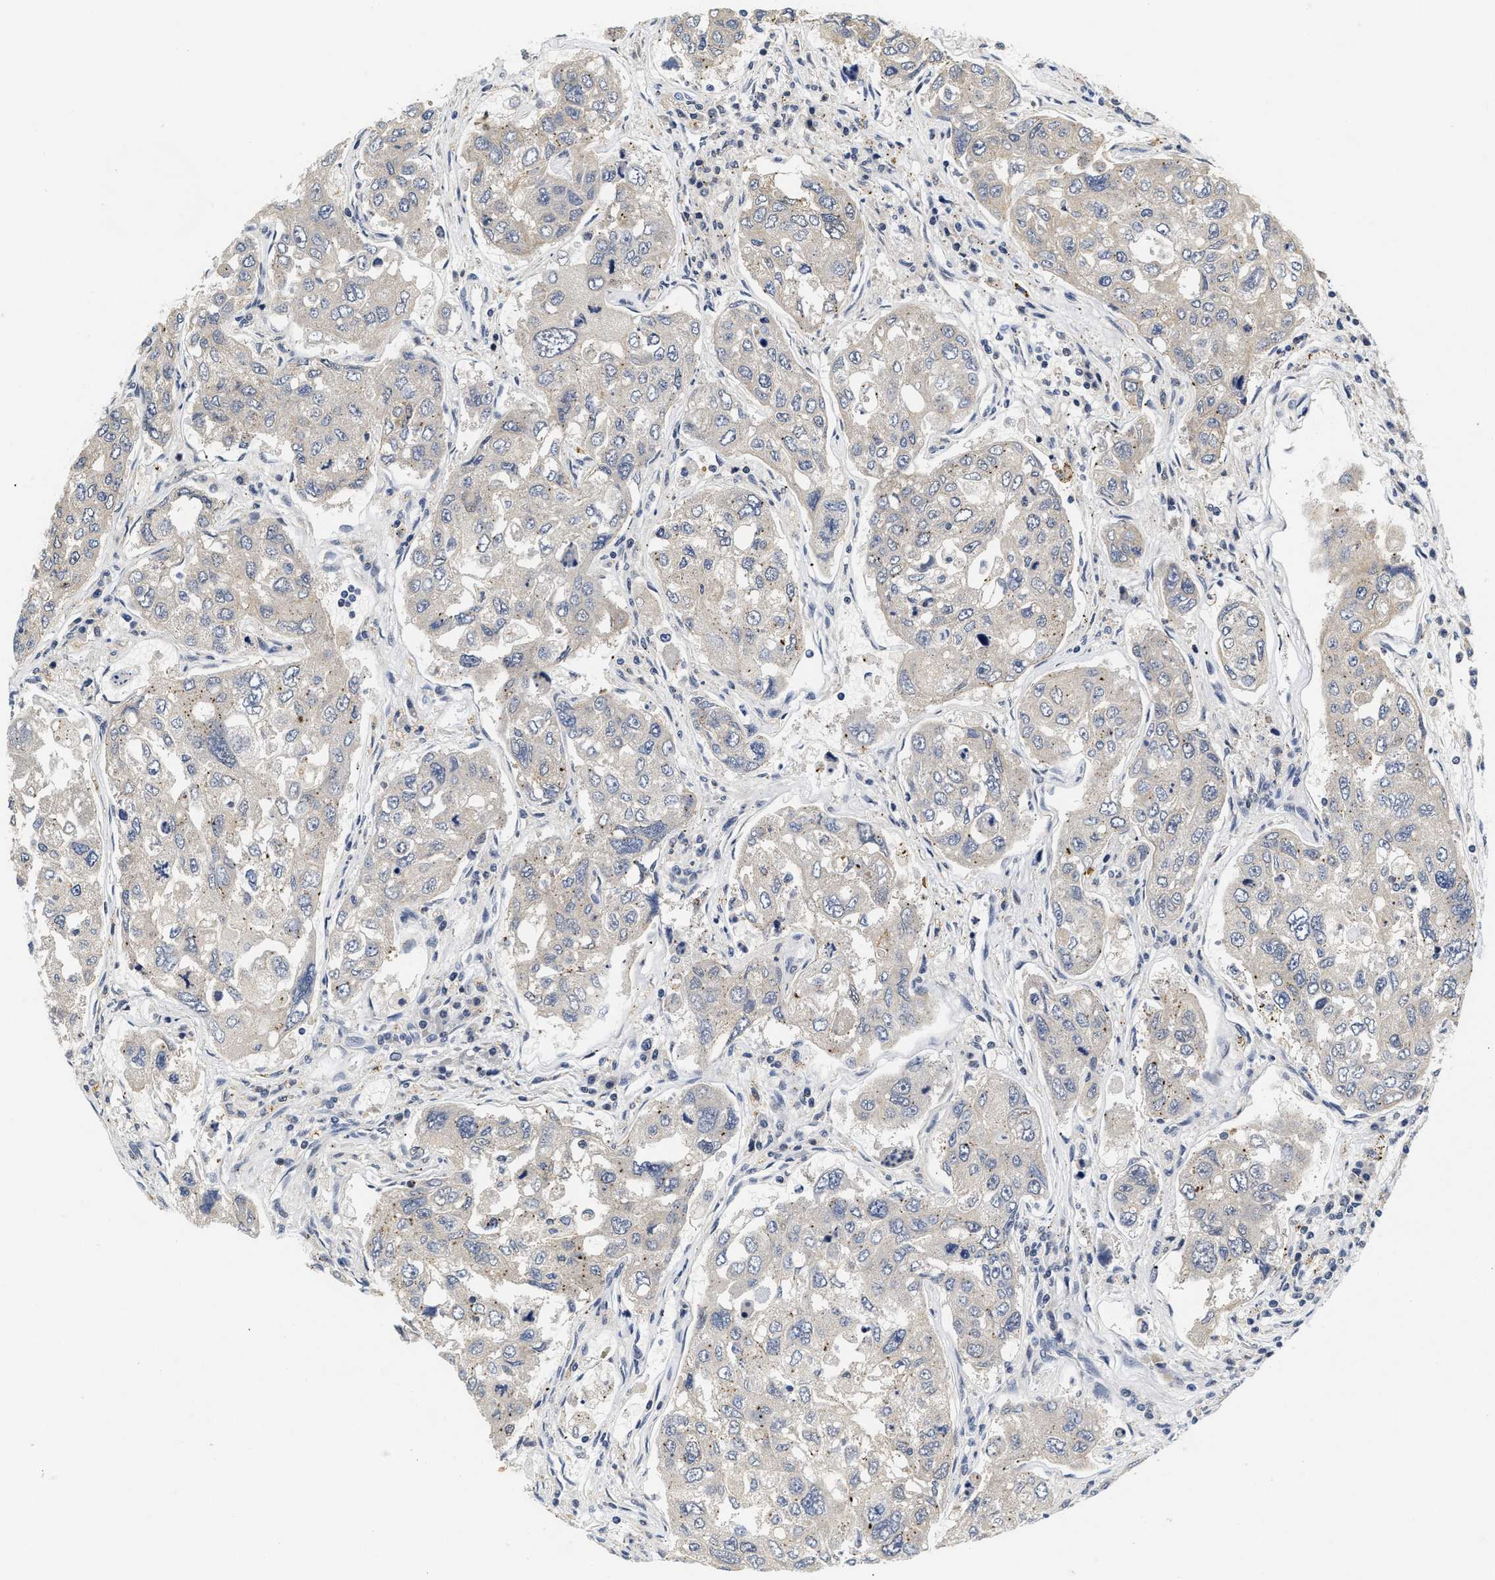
{"staining": {"intensity": "negative", "quantity": "none", "location": "none"}, "tissue": "urothelial cancer", "cell_type": "Tumor cells", "image_type": "cancer", "snomed": [{"axis": "morphology", "description": "Urothelial carcinoma, High grade"}, {"axis": "topography", "description": "Lymph node"}, {"axis": "topography", "description": "Urinary bladder"}], "caption": "DAB (3,3'-diaminobenzidine) immunohistochemical staining of human urothelial cancer exhibits no significant staining in tumor cells.", "gene": "INIP", "patient": {"sex": "male", "age": 51}}